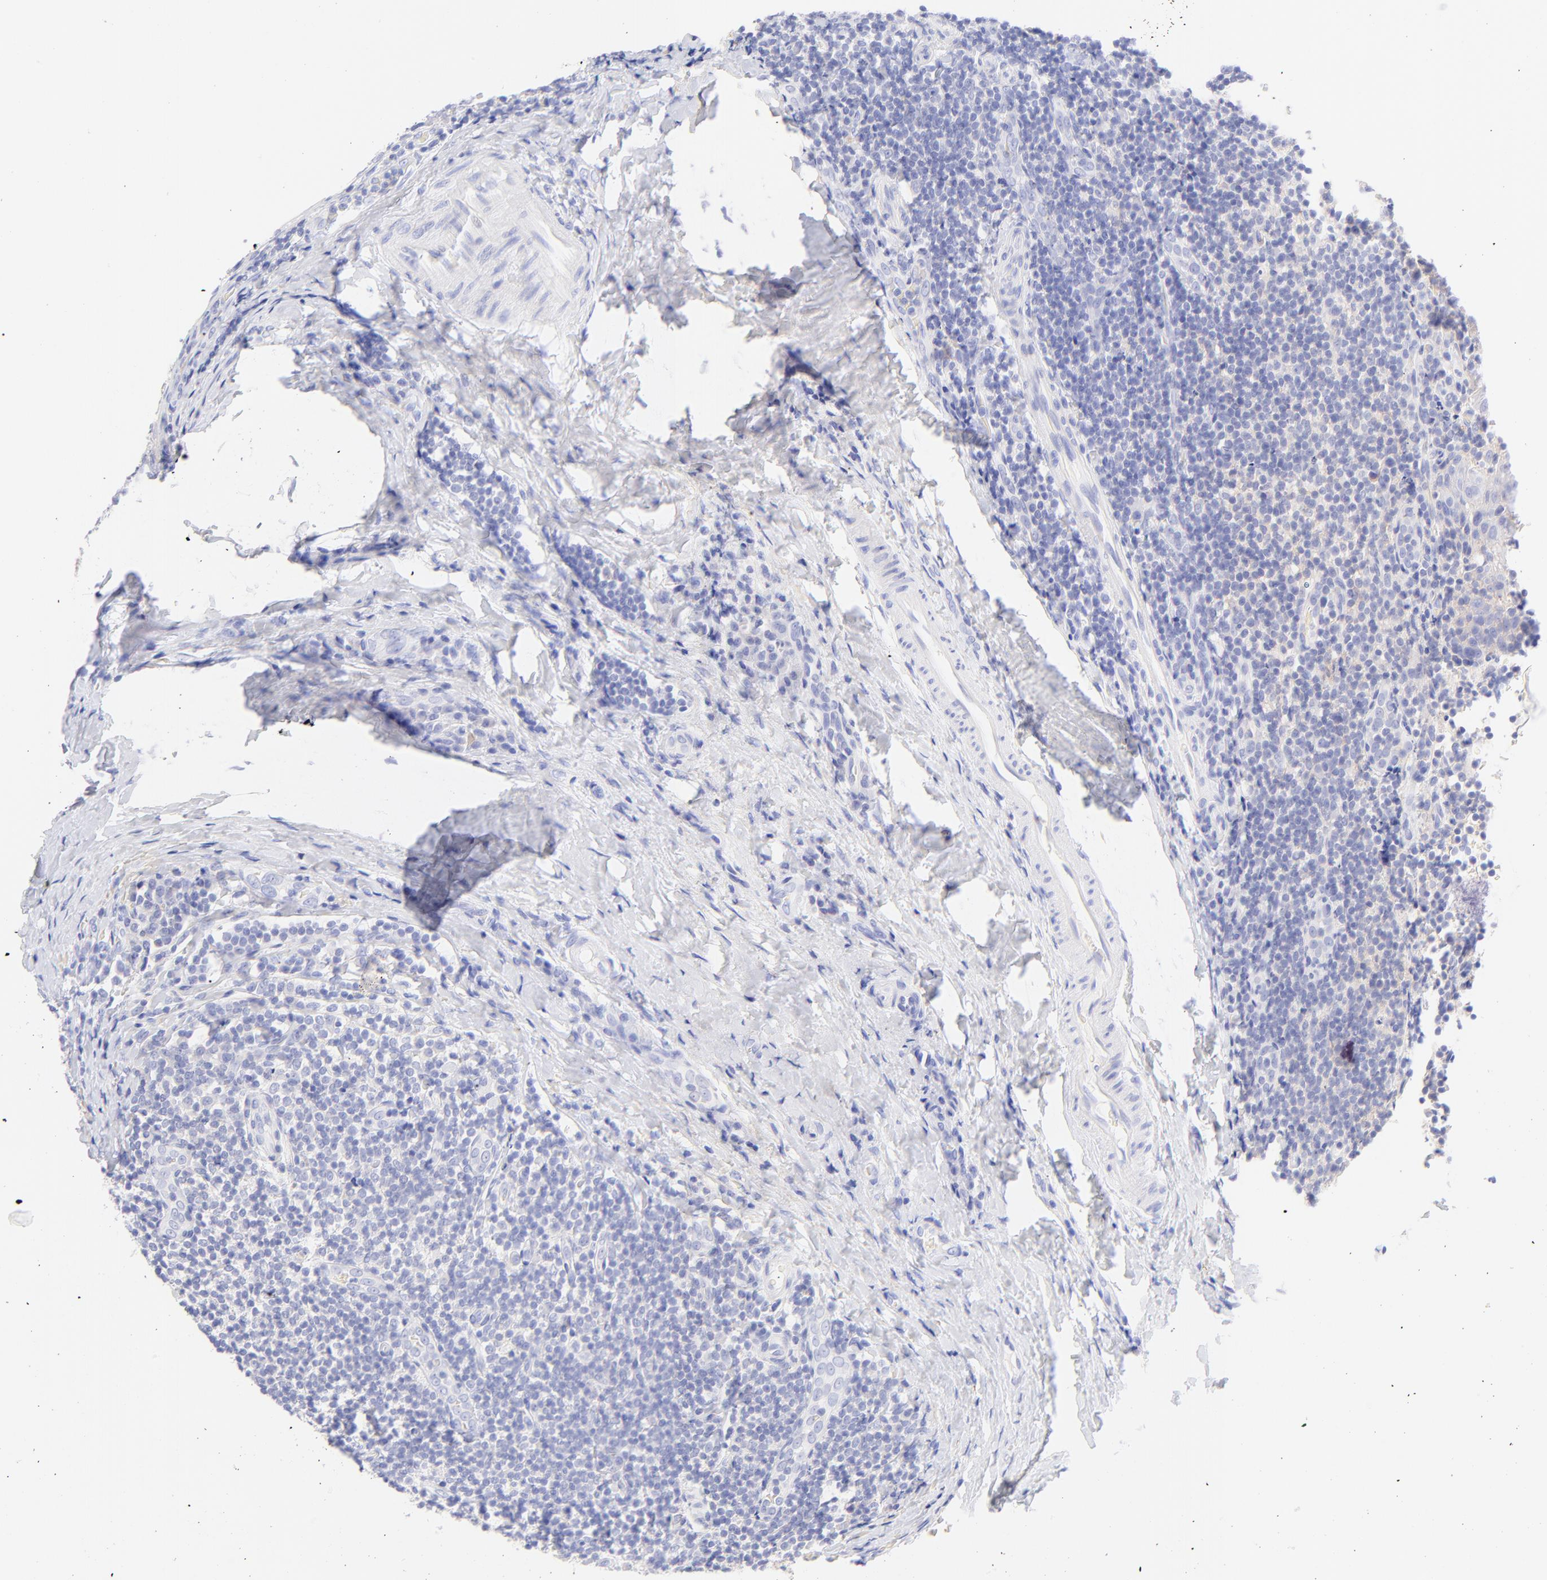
{"staining": {"intensity": "negative", "quantity": "none", "location": "none"}, "tissue": "tonsil", "cell_type": "Germinal center cells", "image_type": "normal", "snomed": [{"axis": "morphology", "description": "Normal tissue, NOS"}, {"axis": "topography", "description": "Tonsil"}], "caption": "Immunohistochemistry image of benign human tonsil stained for a protein (brown), which displays no expression in germinal center cells.", "gene": "FRMPD3", "patient": {"sex": "male", "age": 31}}